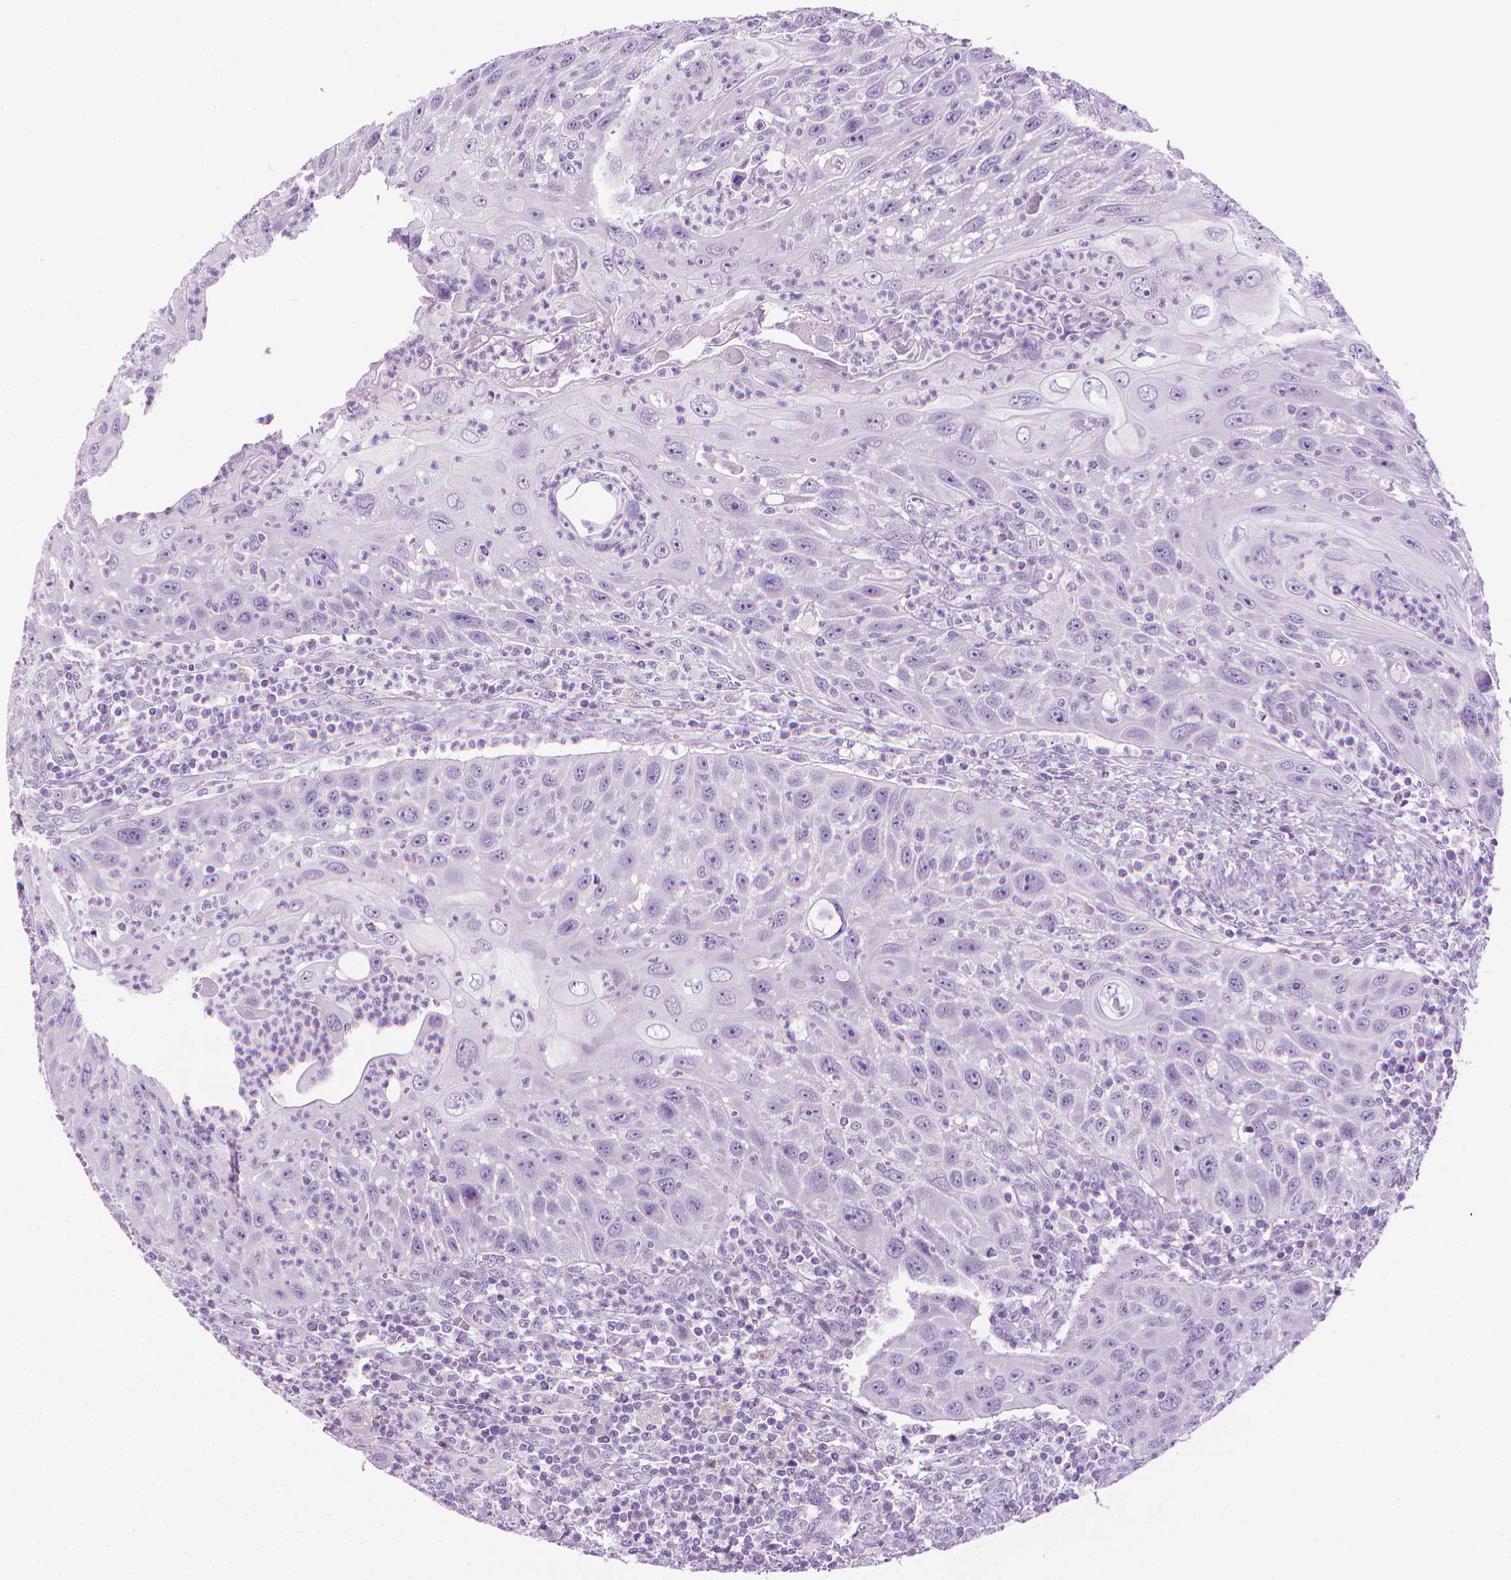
{"staining": {"intensity": "negative", "quantity": "none", "location": "none"}, "tissue": "head and neck cancer", "cell_type": "Tumor cells", "image_type": "cancer", "snomed": [{"axis": "morphology", "description": "Squamous cell carcinoma, NOS"}, {"axis": "topography", "description": "Head-Neck"}], "caption": "IHC image of neoplastic tissue: human squamous cell carcinoma (head and neck) stained with DAB (3,3'-diaminobenzidine) shows no significant protein staining in tumor cells.", "gene": "DNAI7", "patient": {"sex": "male", "age": 69}}